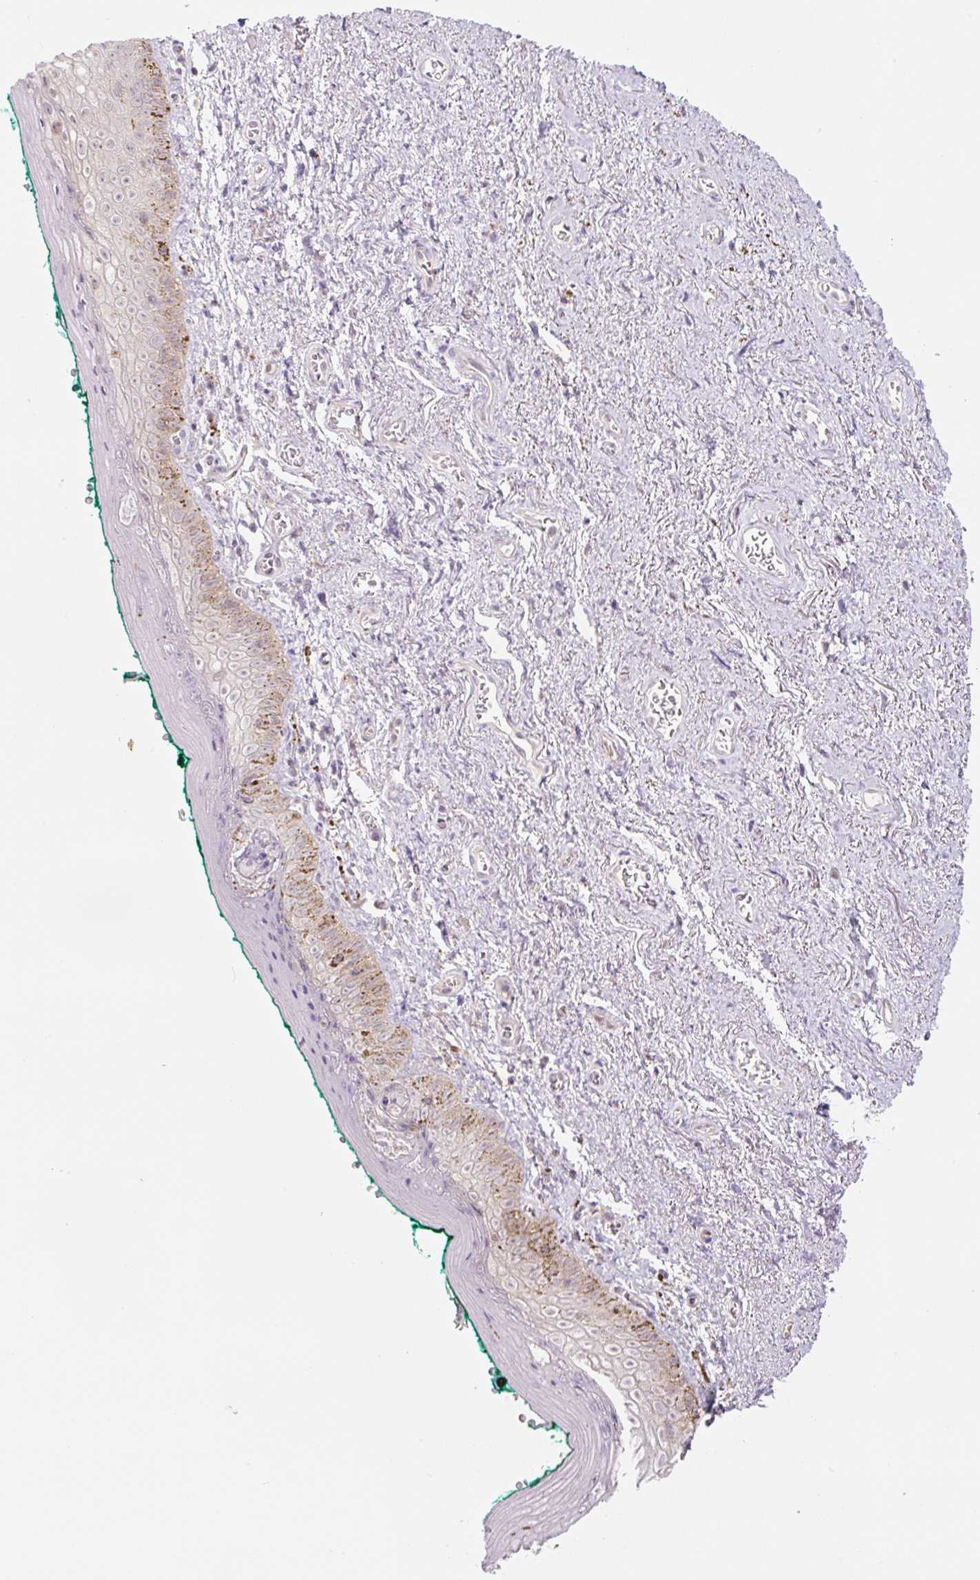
{"staining": {"intensity": "negative", "quantity": "none", "location": "none"}, "tissue": "vagina", "cell_type": "Squamous epithelial cells", "image_type": "normal", "snomed": [{"axis": "morphology", "description": "Normal tissue, NOS"}, {"axis": "topography", "description": "Vulva"}, {"axis": "topography", "description": "Vagina"}, {"axis": "topography", "description": "Peripheral nerve tissue"}], "caption": "This image is of unremarkable vagina stained with immunohistochemistry to label a protein in brown with the nuclei are counter-stained blue. There is no staining in squamous epithelial cells.", "gene": "SPSB2", "patient": {"sex": "female", "age": 66}}